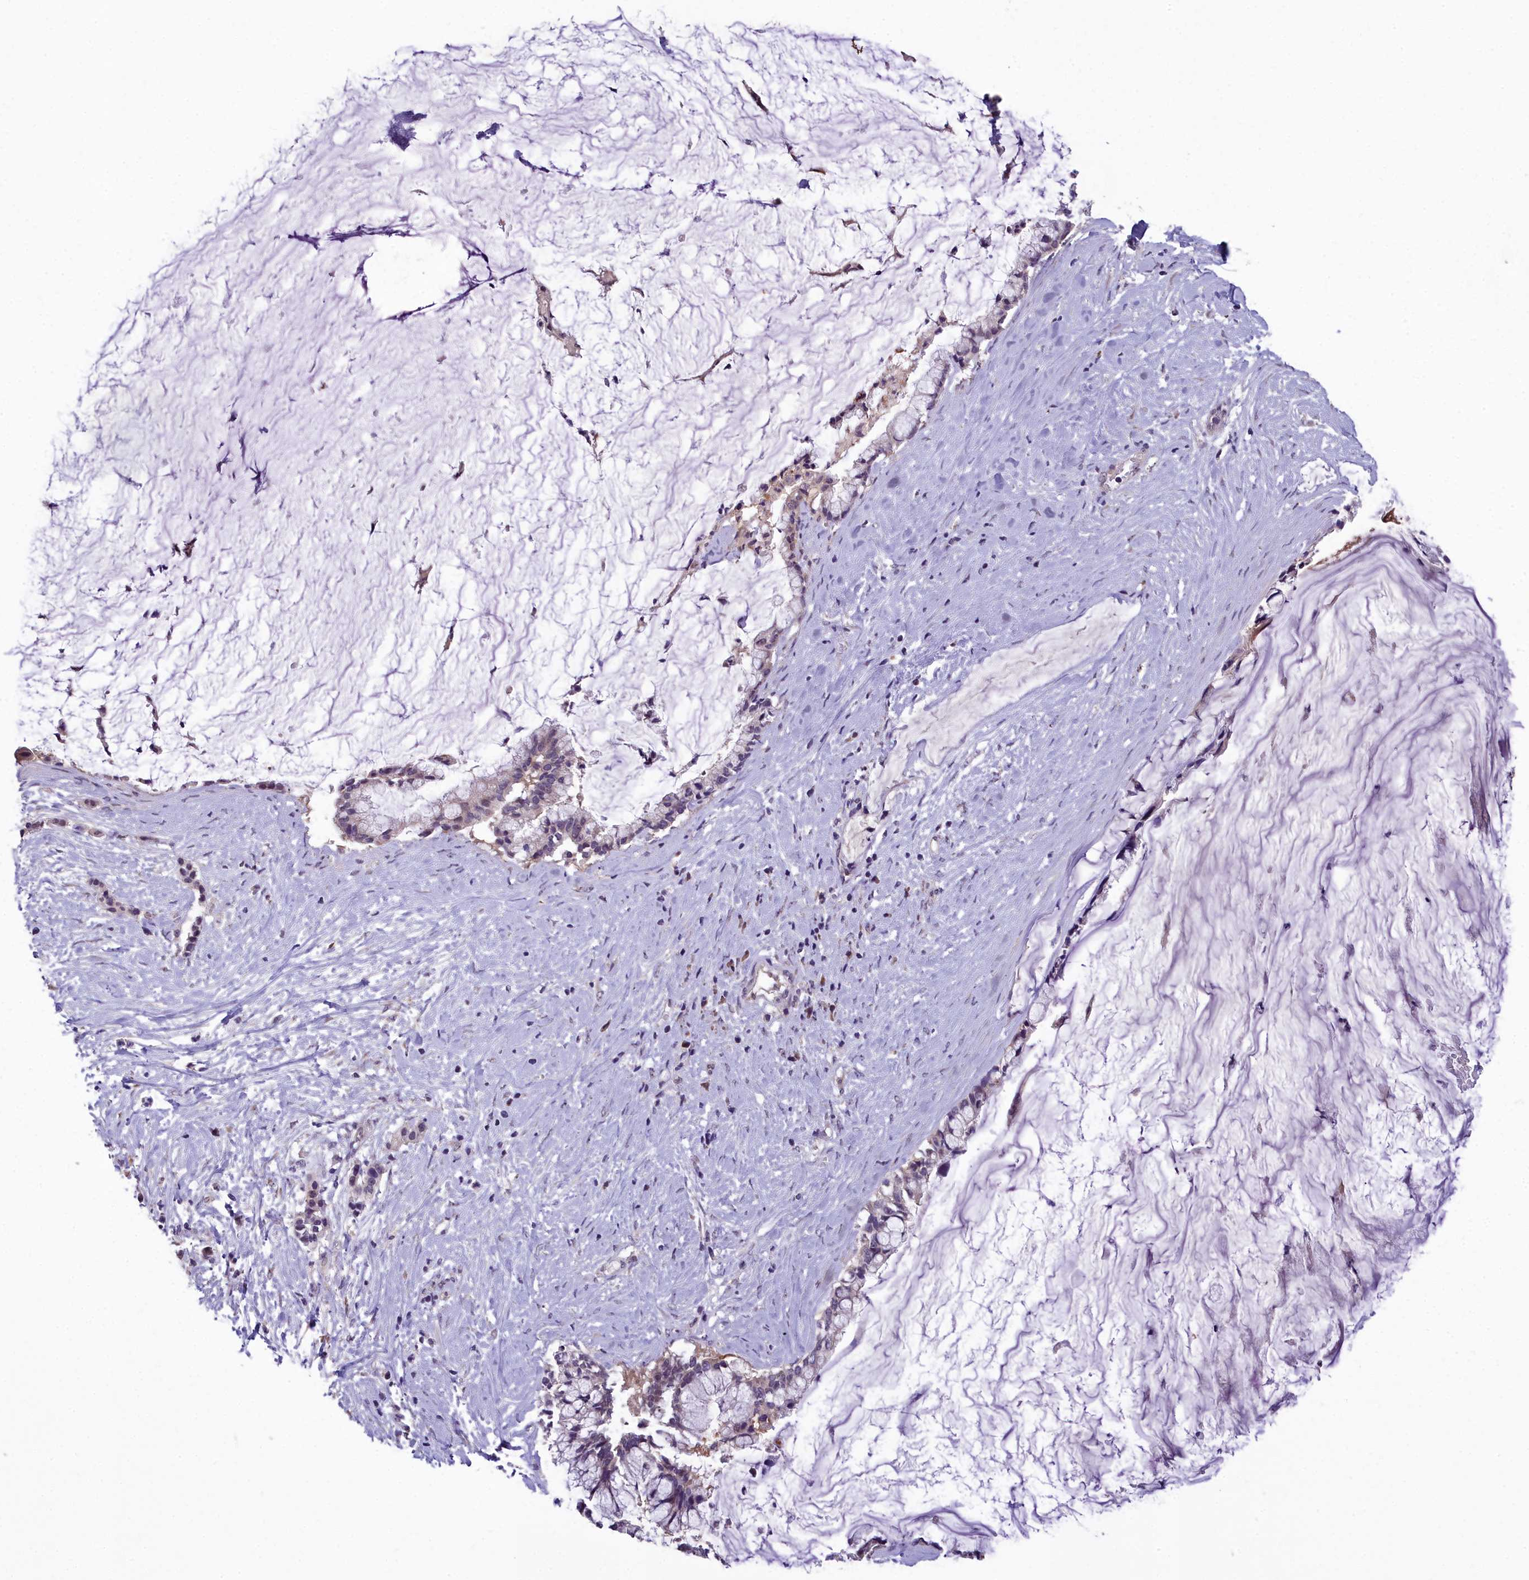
{"staining": {"intensity": "weak", "quantity": "25%-75%", "location": "cytoplasmic/membranous,nuclear"}, "tissue": "pancreatic cancer", "cell_type": "Tumor cells", "image_type": "cancer", "snomed": [{"axis": "morphology", "description": "Adenocarcinoma, NOS"}, {"axis": "topography", "description": "Pancreas"}], "caption": "Adenocarcinoma (pancreatic) stained with a protein marker exhibits weak staining in tumor cells.", "gene": "ZNF333", "patient": {"sex": "male", "age": 41}}